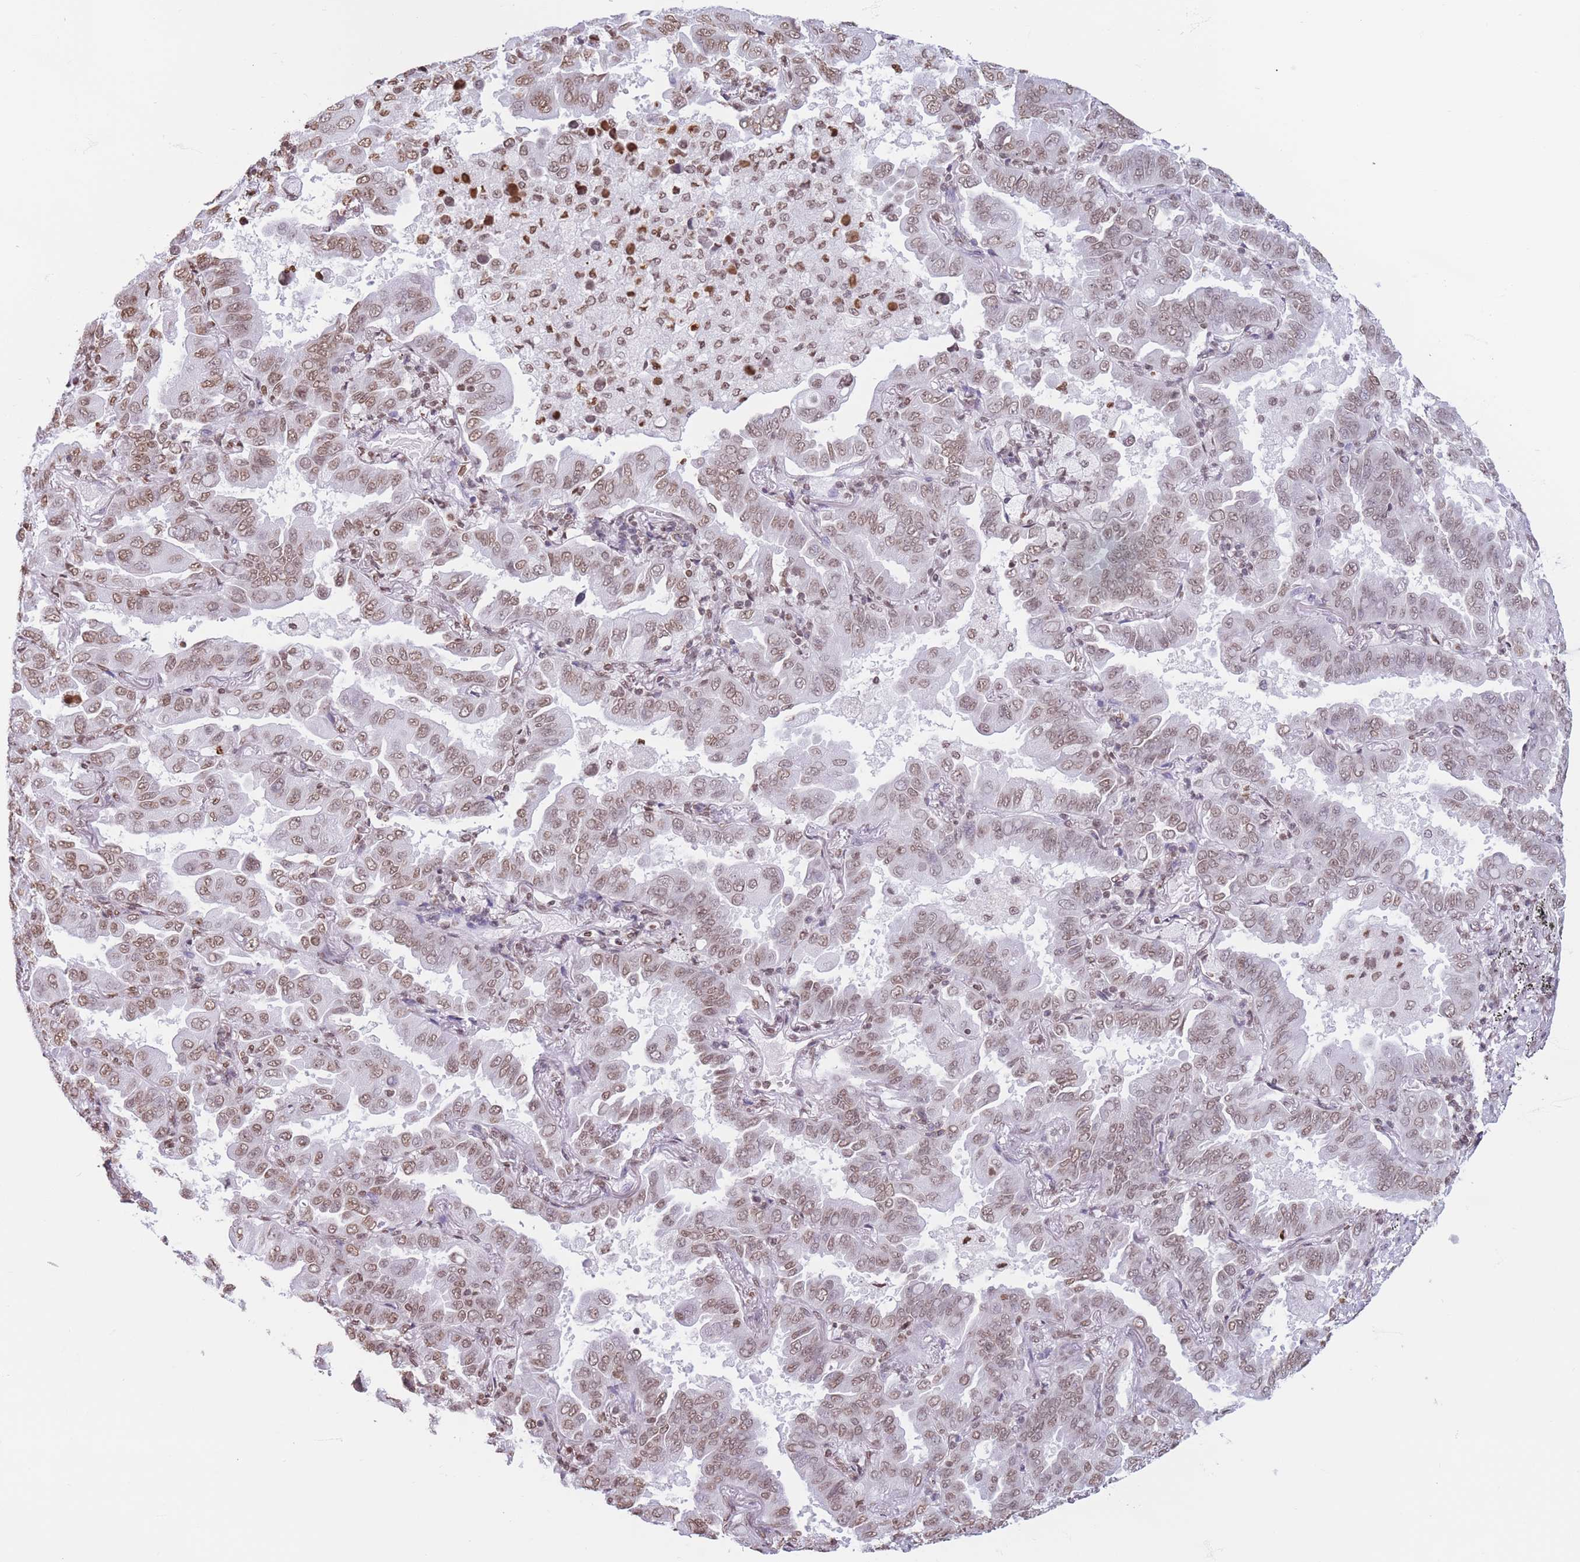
{"staining": {"intensity": "moderate", "quantity": ">75%", "location": "nuclear"}, "tissue": "lung cancer", "cell_type": "Tumor cells", "image_type": "cancer", "snomed": [{"axis": "morphology", "description": "Adenocarcinoma, NOS"}, {"axis": "topography", "description": "Lung"}], "caption": "Tumor cells exhibit moderate nuclear staining in about >75% of cells in lung adenocarcinoma.", "gene": "RYK", "patient": {"sex": "male", "age": 64}}